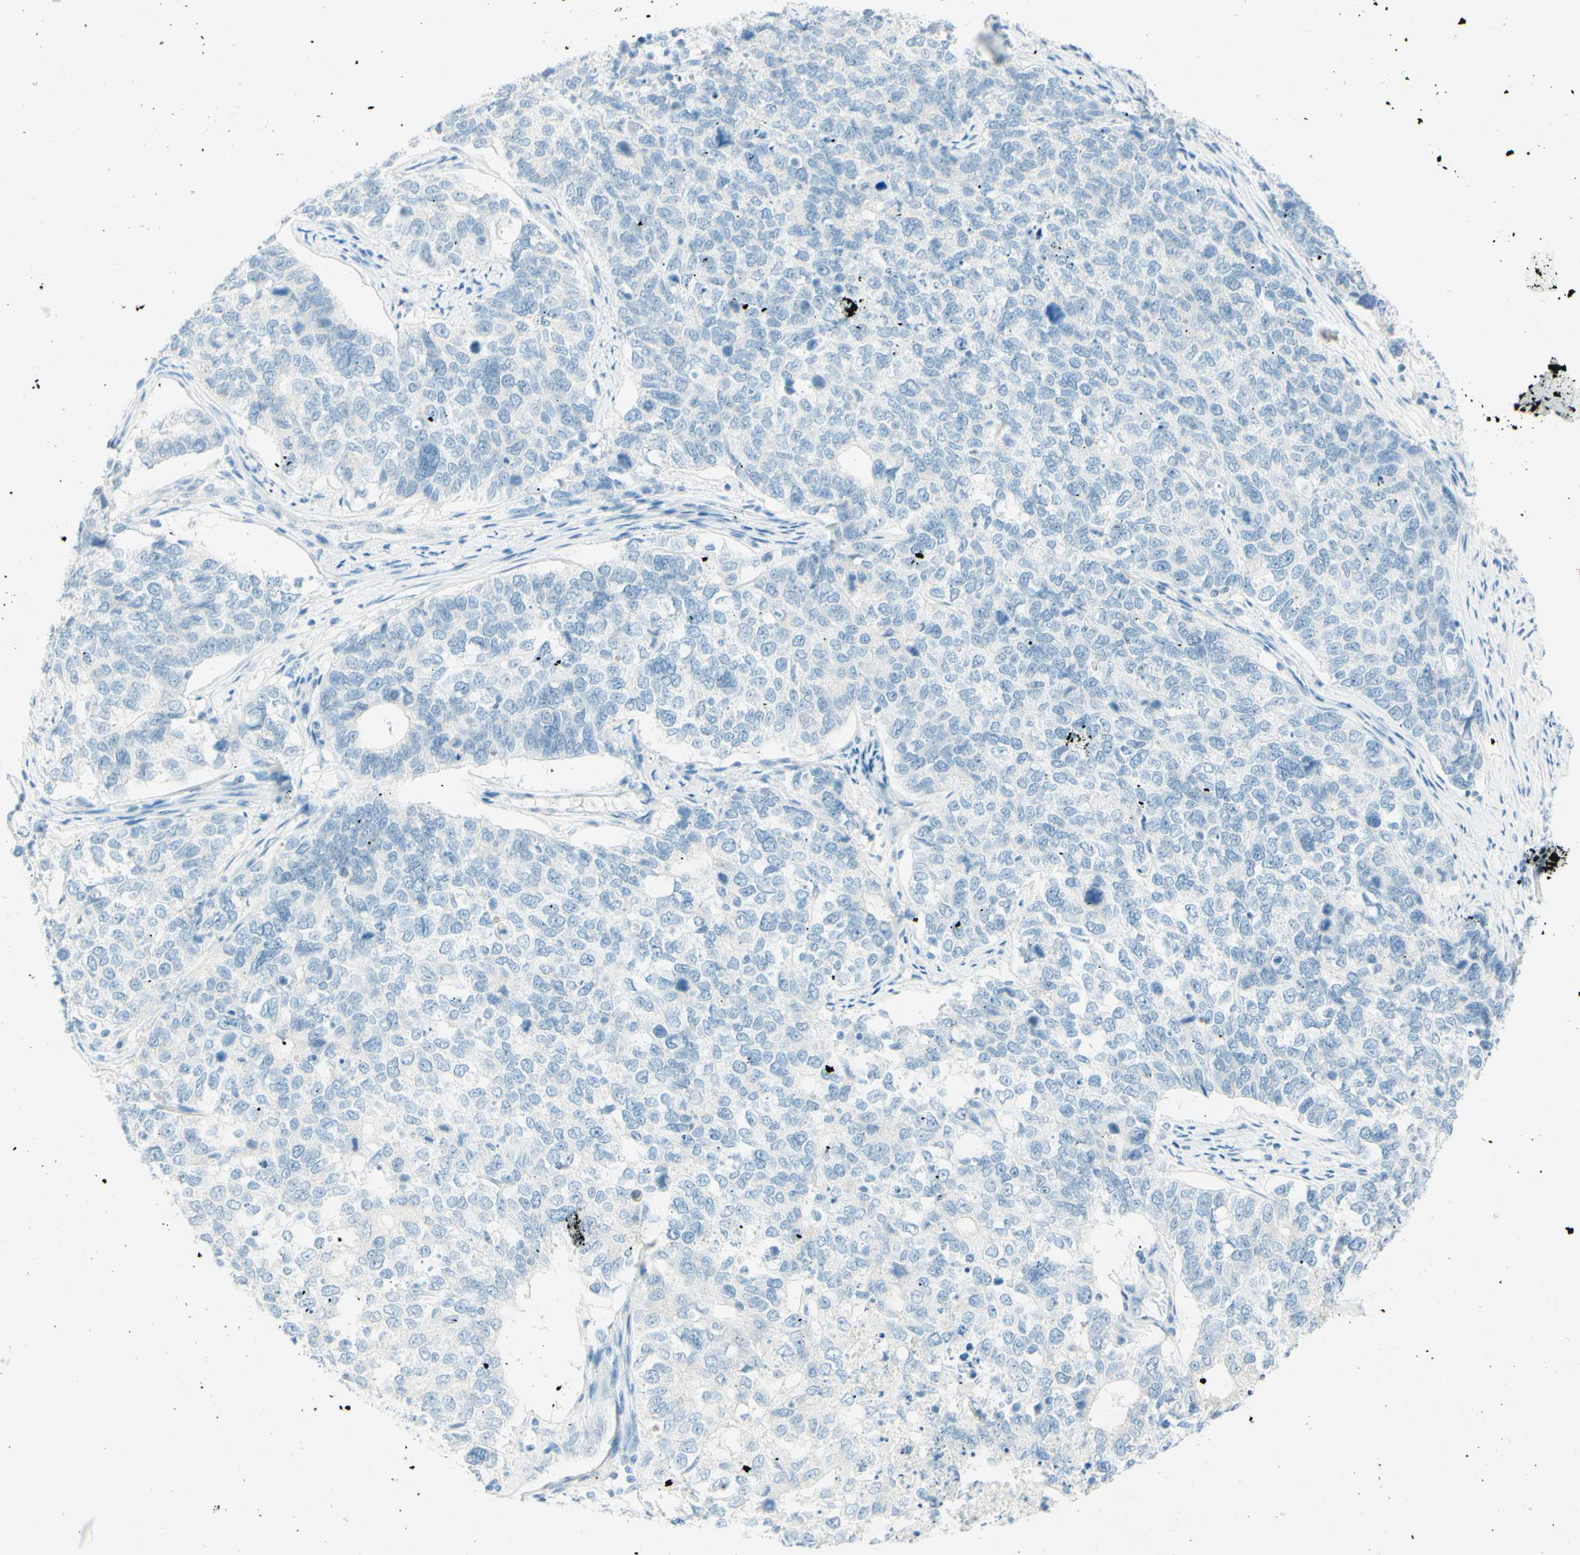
{"staining": {"intensity": "negative", "quantity": "none", "location": "none"}, "tissue": "cervical cancer", "cell_type": "Tumor cells", "image_type": "cancer", "snomed": [{"axis": "morphology", "description": "Squamous cell carcinoma, NOS"}, {"axis": "topography", "description": "Cervix"}], "caption": "DAB (3,3'-diaminobenzidine) immunohistochemical staining of human cervical cancer (squamous cell carcinoma) demonstrates no significant expression in tumor cells.", "gene": "FMR1NB", "patient": {"sex": "female", "age": 63}}